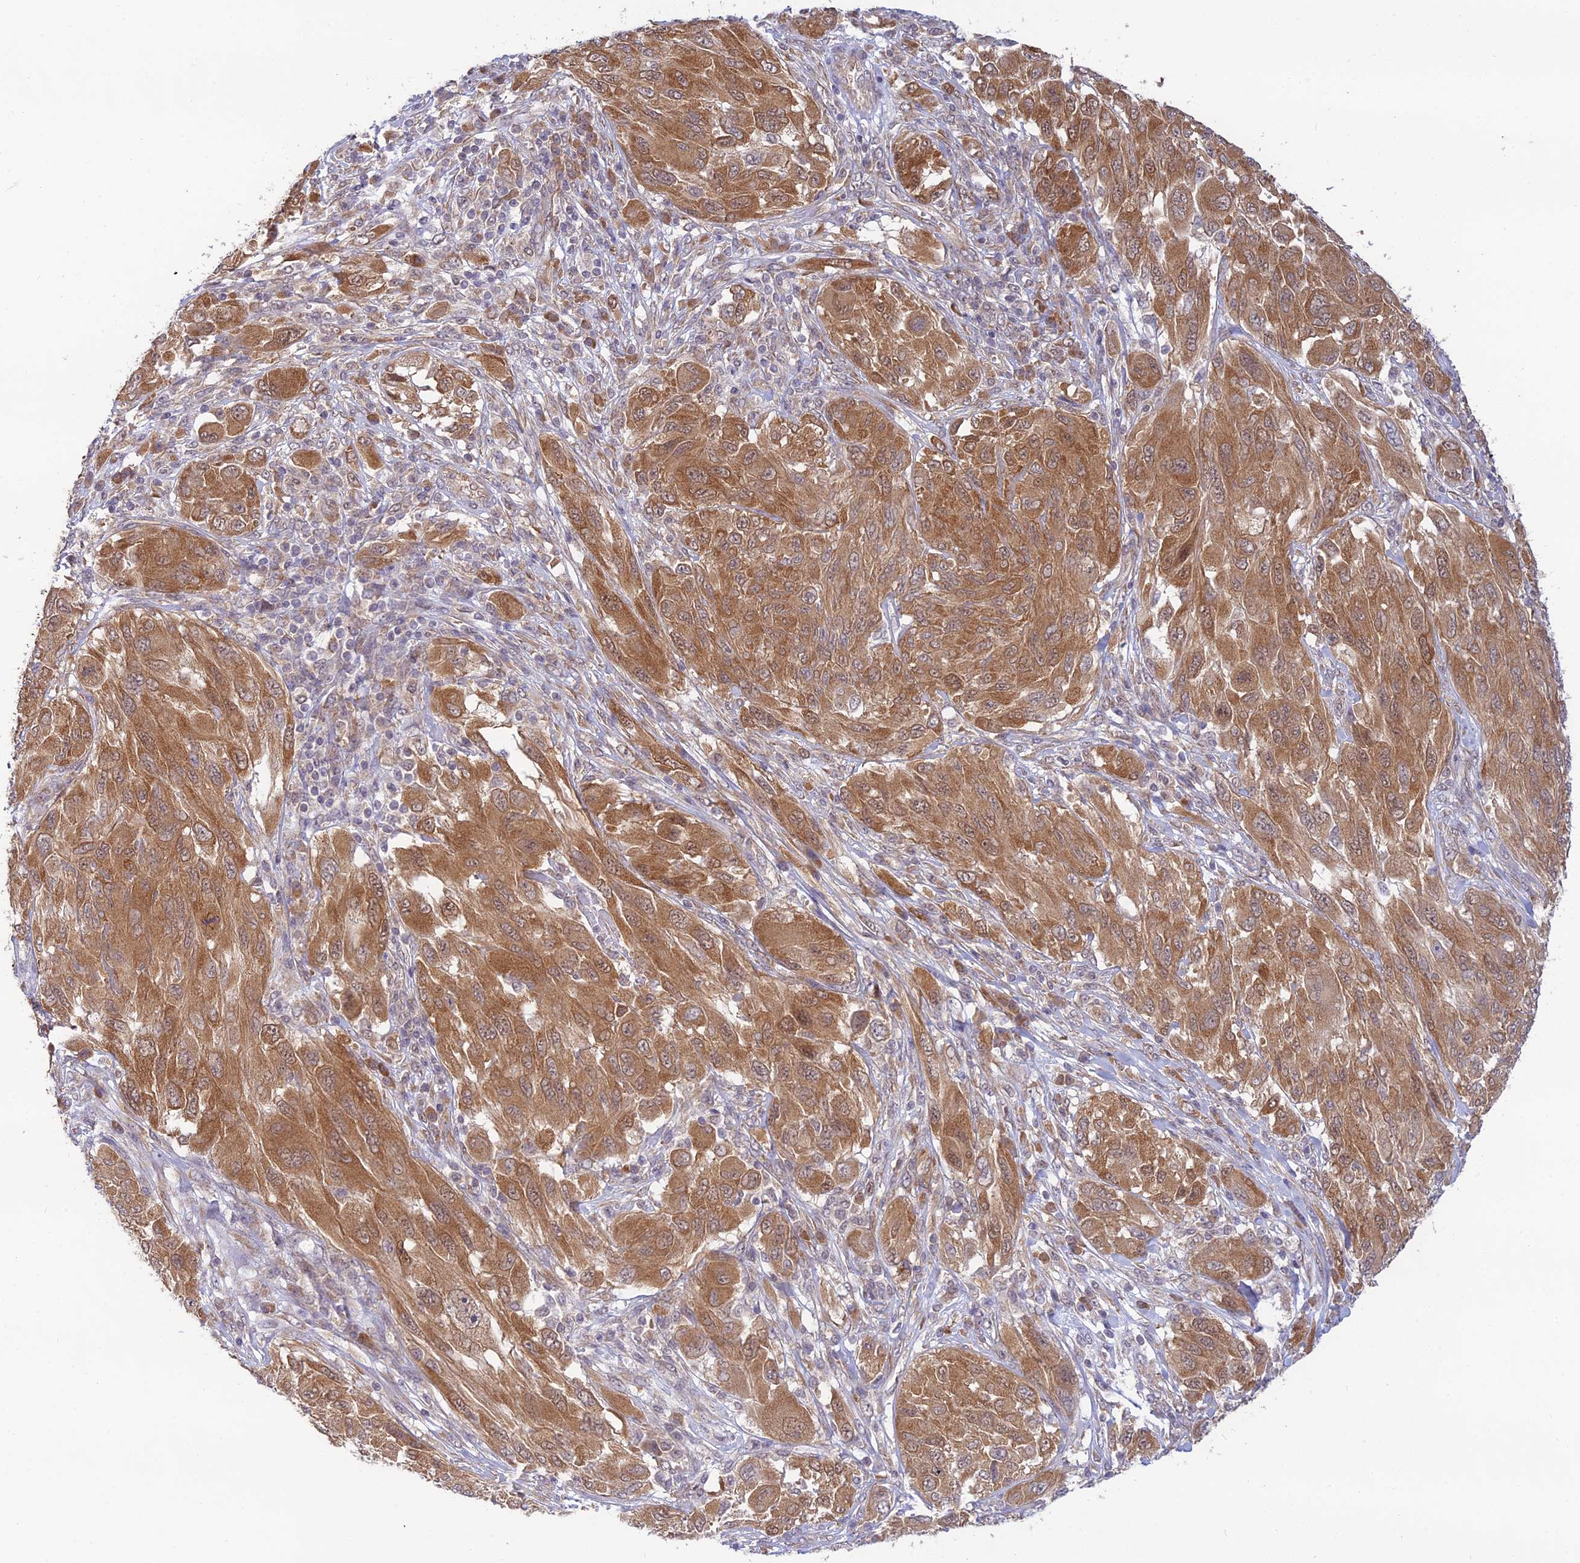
{"staining": {"intensity": "moderate", "quantity": ">75%", "location": "cytoplasmic/membranous"}, "tissue": "melanoma", "cell_type": "Tumor cells", "image_type": "cancer", "snomed": [{"axis": "morphology", "description": "Malignant melanoma, NOS"}, {"axis": "topography", "description": "Skin"}], "caption": "Protein expression analysis of human malignant melanoma reveals moderate cytoplasmic/membranous expression in about >75% of tumor cells.", "gene": "SKIC8", "patient": {"sex": "female", "age": 91}}